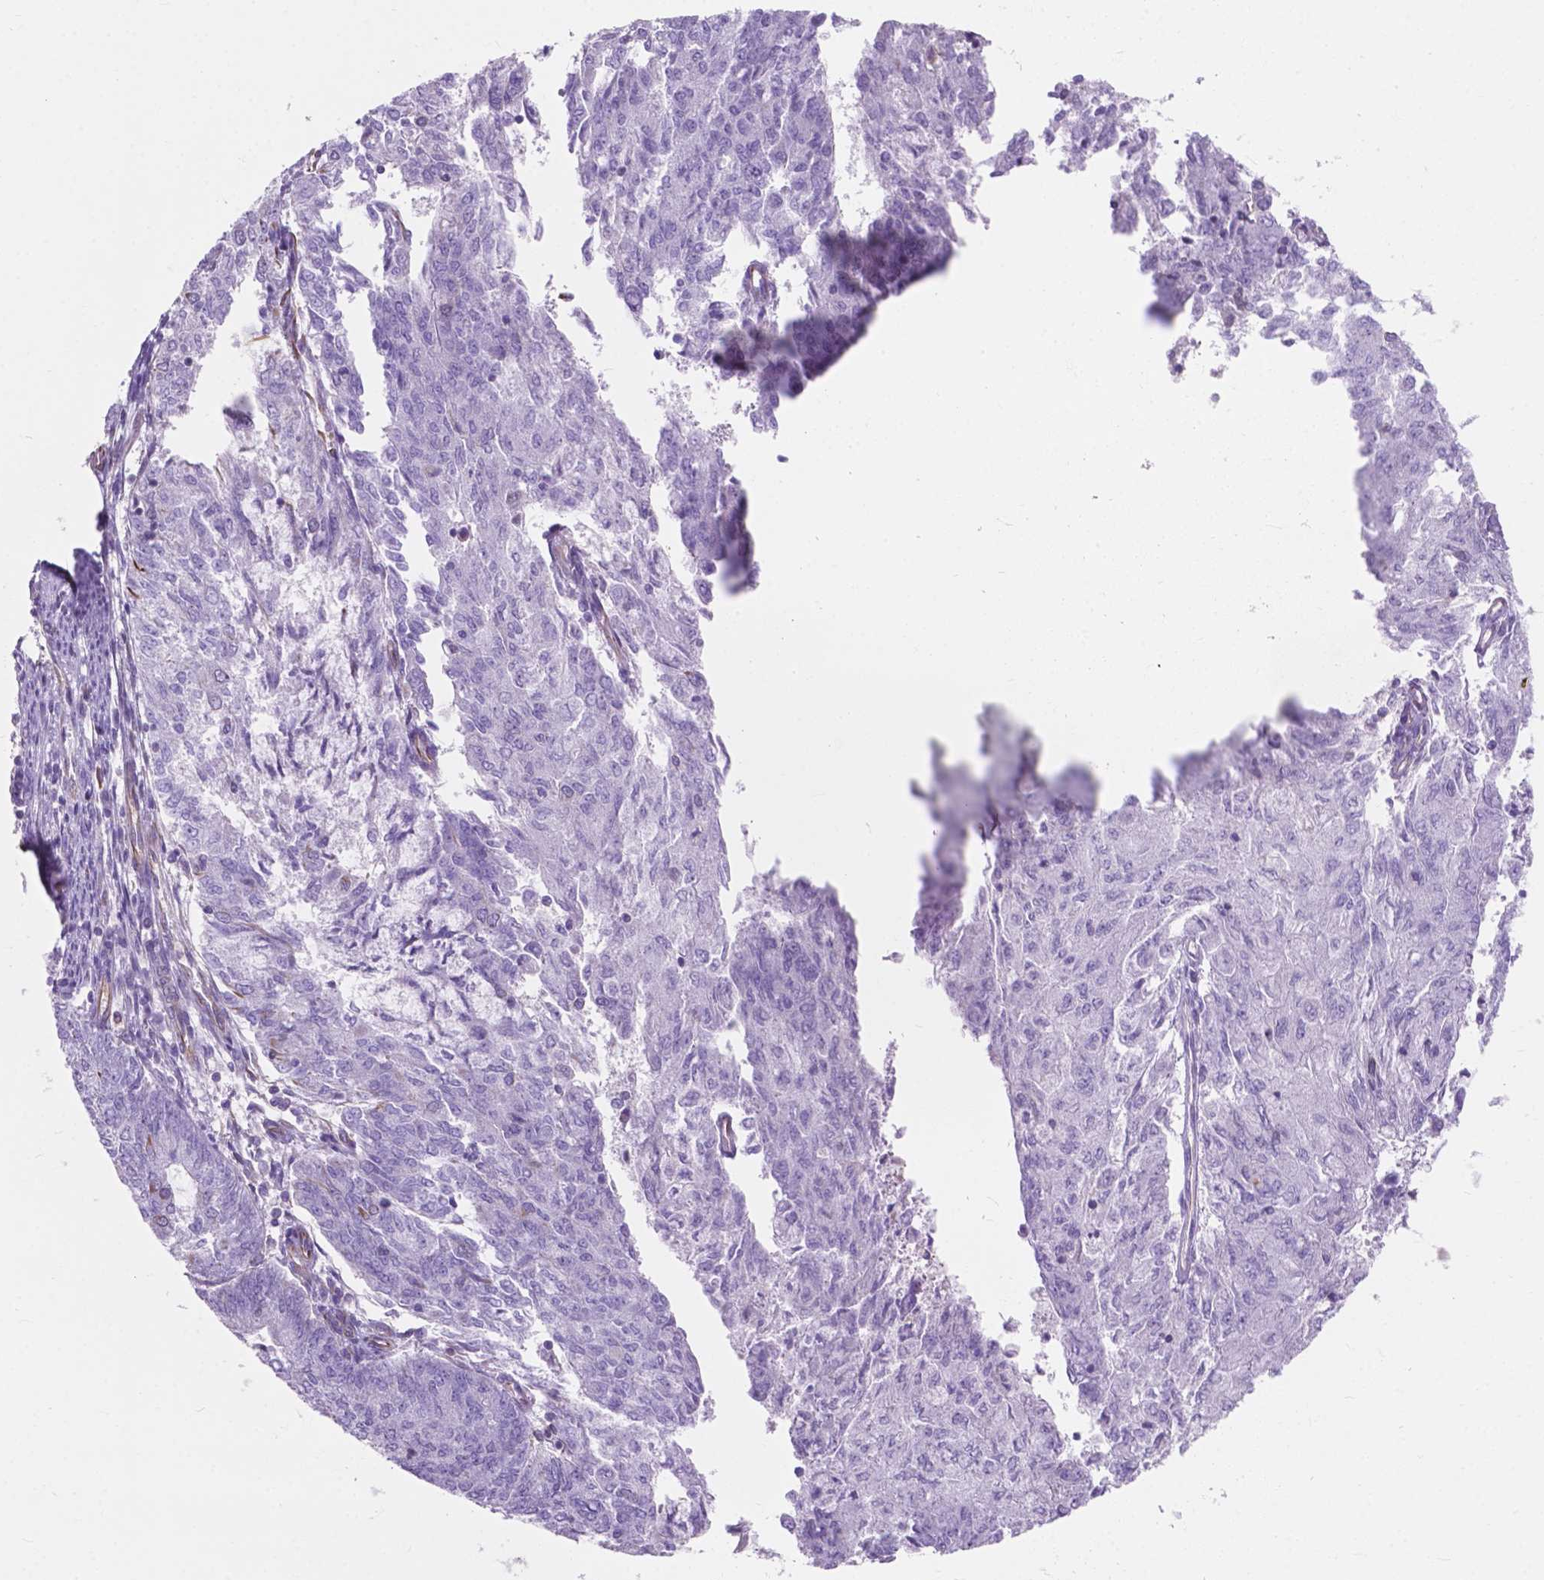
{"staining": {"intensity": "weak", "quantity": "<25%", "location": "cytoplasmic/membranous"}, "tissue": "endometrial cancer", "cell_type": "Tumor cells", "image_type": "cancer", "snomed": [{"axis": "morphology", "description": "Adenocarcinoma, NOS"}, {"axis": "topography", "description": "Endometrium"}], "caption": "High magnification brightfield microscopy of endometrial adenocarcinoma stained with DAB (brown) and counterstained with hematoxylin (blue): tumor cells show no significant positivity.", "gene": "AMOT", "patient": {"sex": "female", "age": 82}}